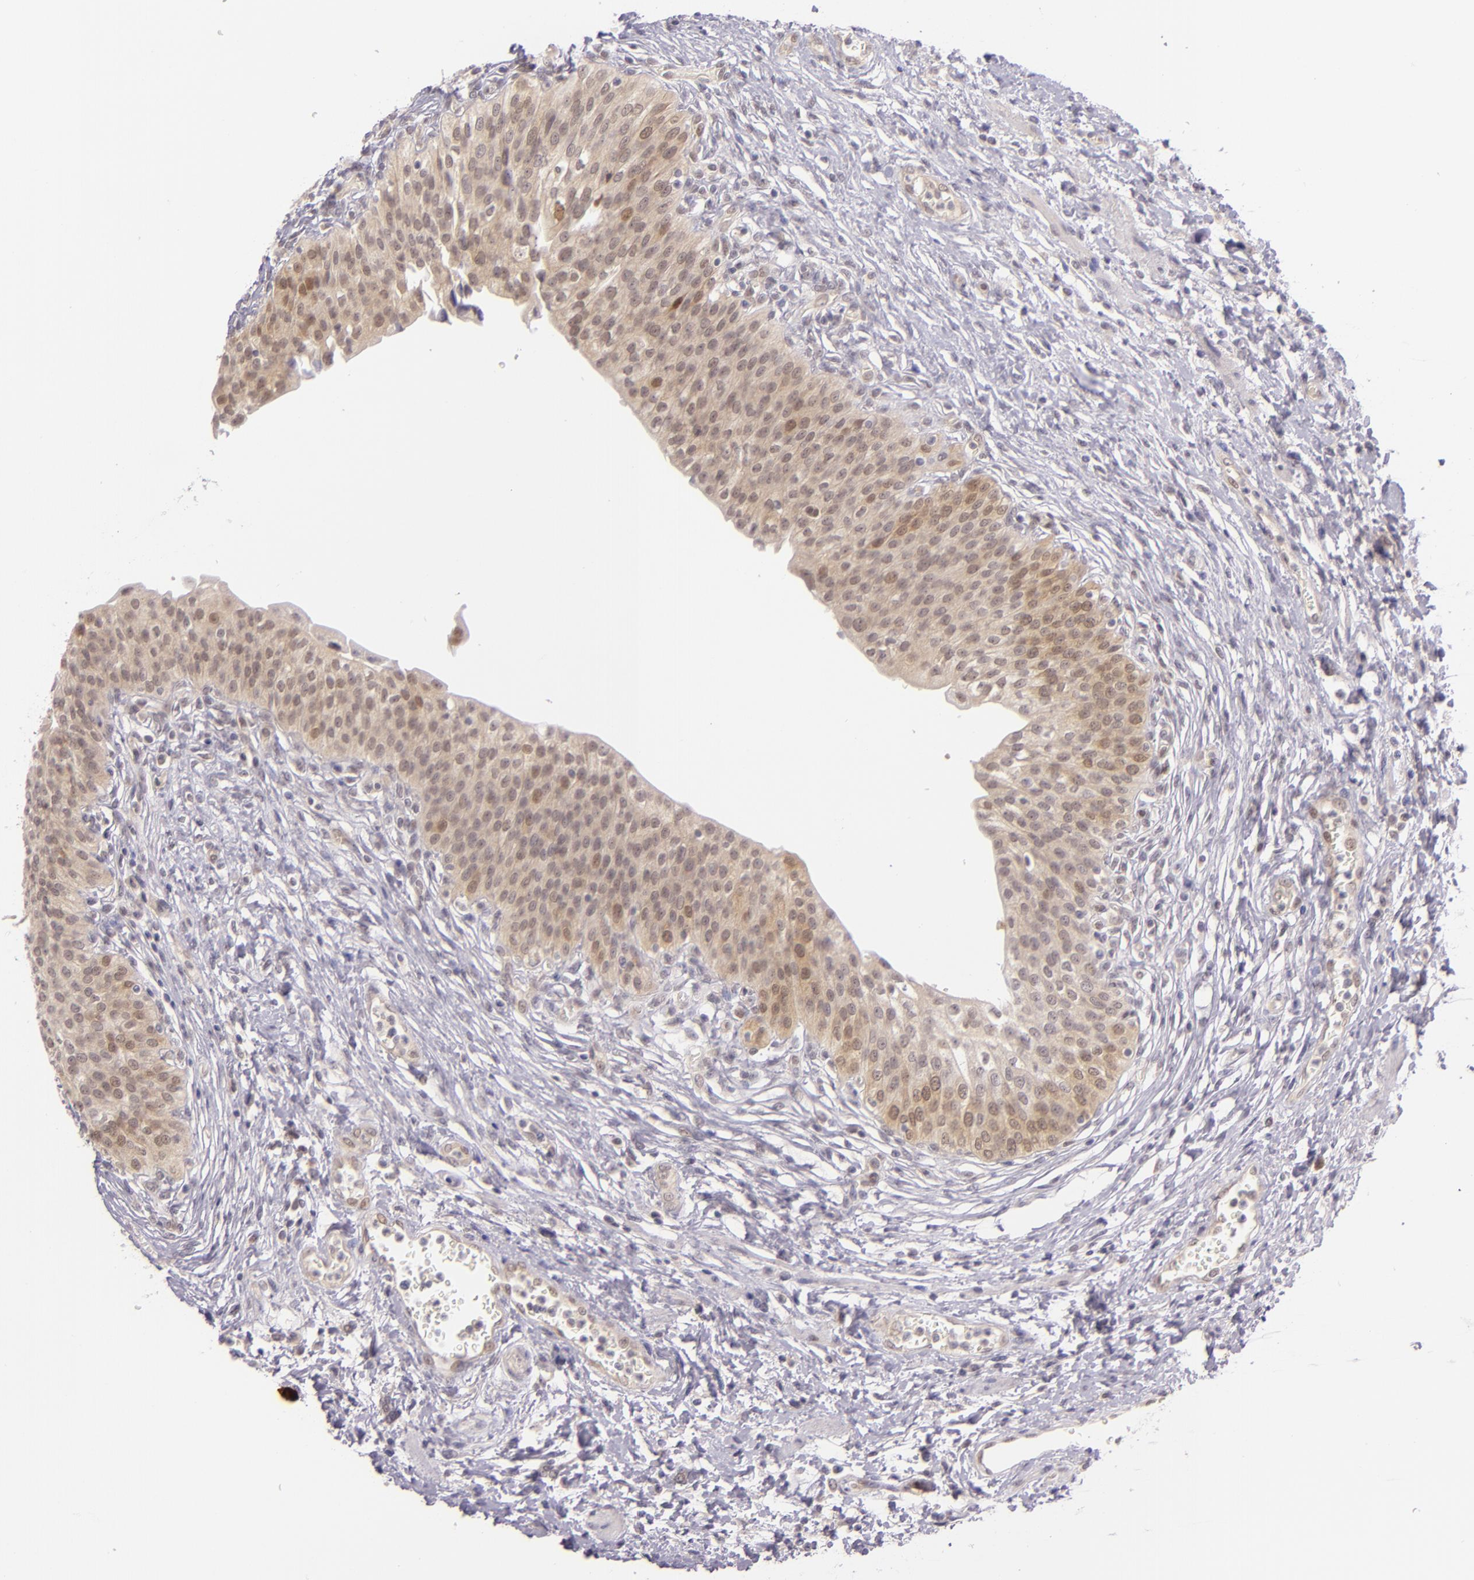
{"staining": {"intensity": "moderate", "quantity": "25%-75%", "location": "cytoplasmic/membranous,nuclear"}, "tissue": "urinary bladder", "cell_type": "Urothelial cells", "image_type": "normal", "snomed": [{"axis": "morphology", "description": "Normal tissue, NOS"}, {"axis": "topography", "description": "Smooth muscle"}, {"axis": "topography", "description": "Urinary bladder"}], "caption": "Immunohistochemistry (IHC) of benign human urinary bladder demonstrates medium levels of moderate cytoplasmic/membranous,nuclear expression in approximately 25%-75% of urothelial cells.", "gene": "CSE1L", "patient": {"sex": "male", "age": 35}}